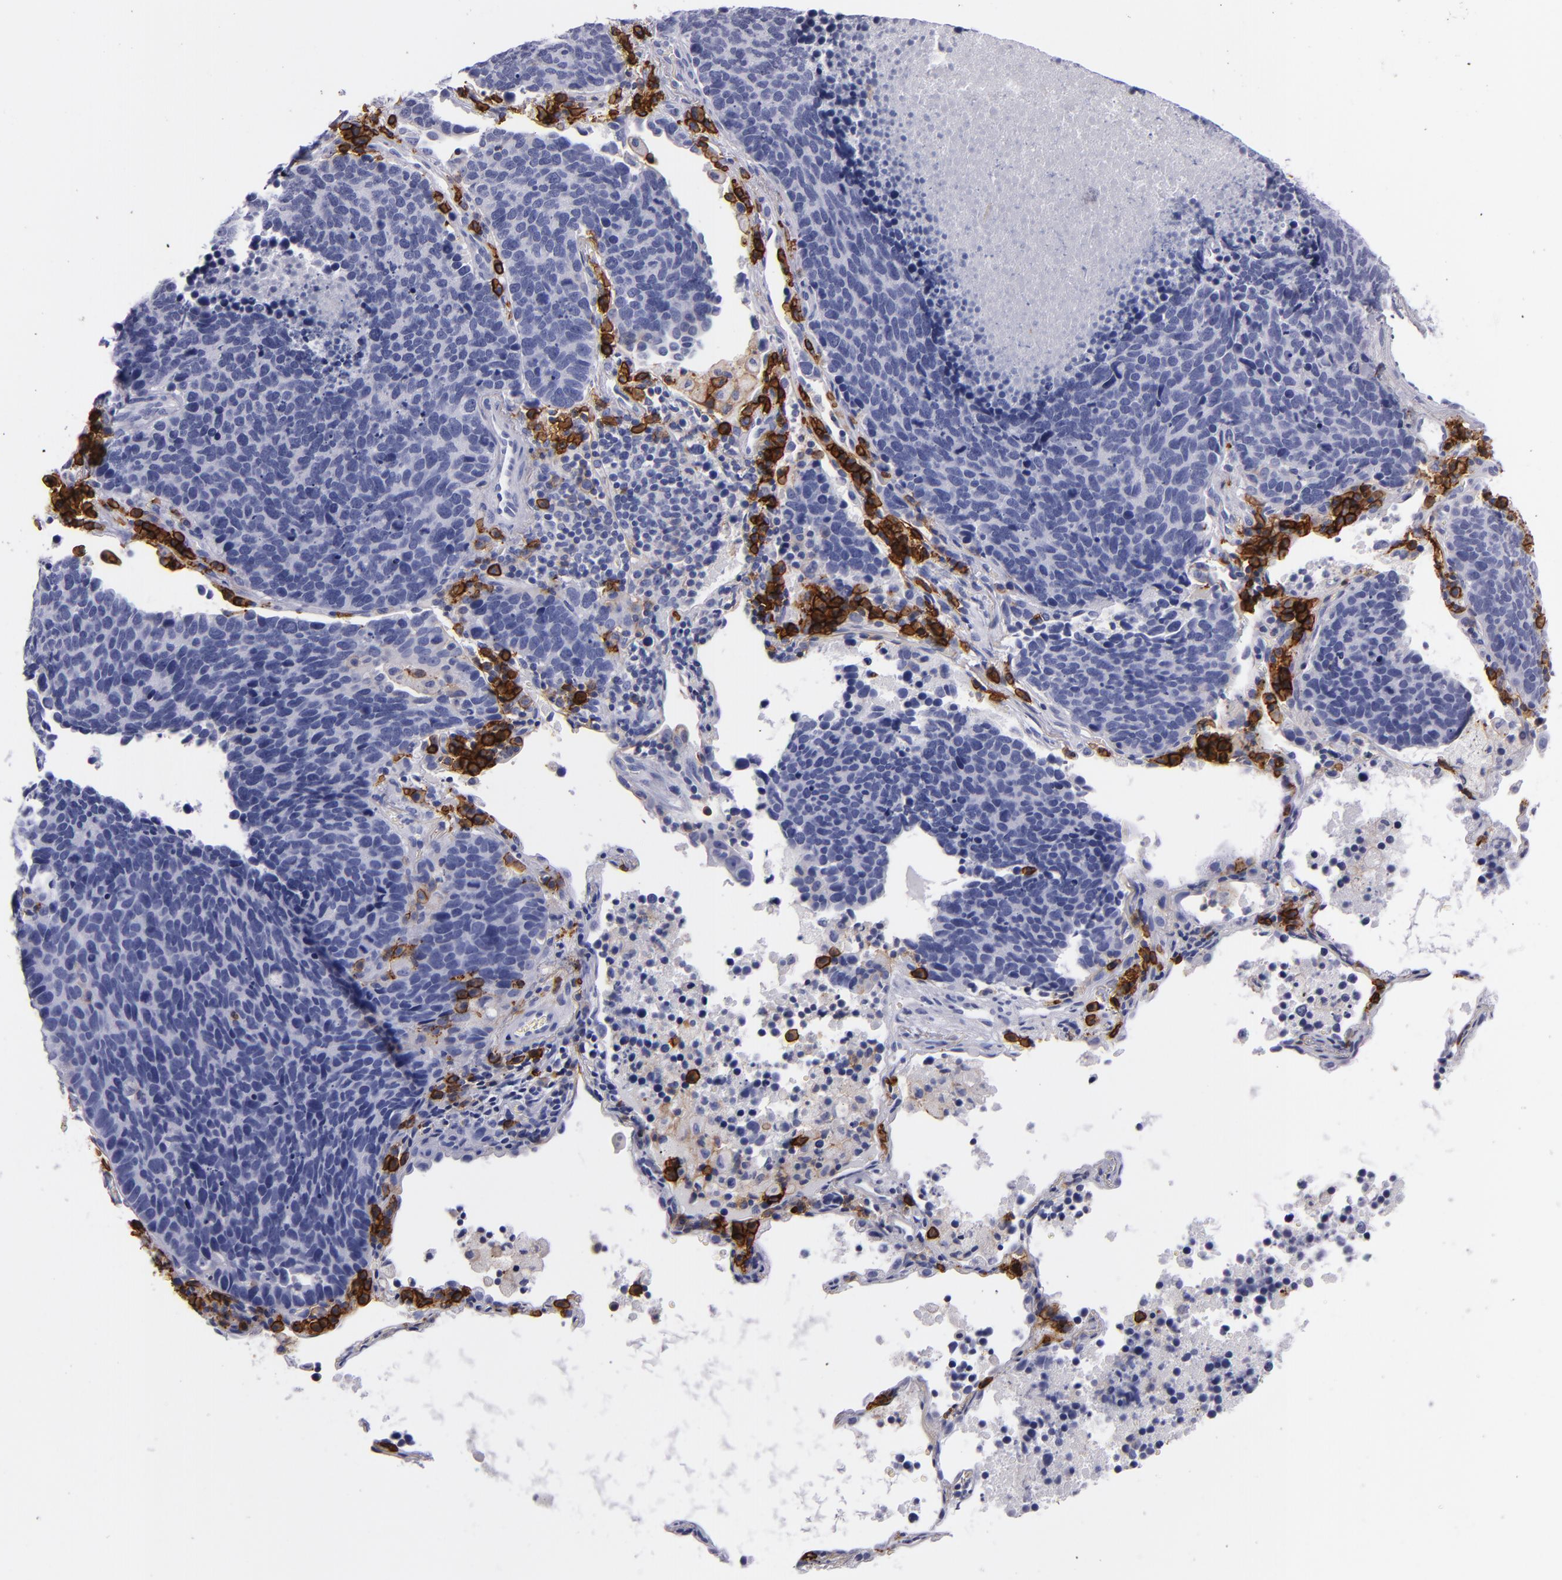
{"staining": {"intensity": "negative", "quantity": "none", "location": "none"}, "tissue": "lung cancer", "cell_type": "Tumor cells", "image_type": "cancer", "snomed": [{"axis": "morphology", "description": "Neoplasm, malignant, NOS"}, {"axis": "topography", "description": "Lung"}], "caption": "Immunohistochemical staining of lung cancer (neoplasm (malignant)) exhibits no significant positivity in tumor cells. (Stains: DAB immunohistochemistry (IHC) with hematoxylin counter stain, Microscopy: brightfield microscopy at high magnification).", "gene": "CD38", "patient": {"sex": "female", "age": 75}}